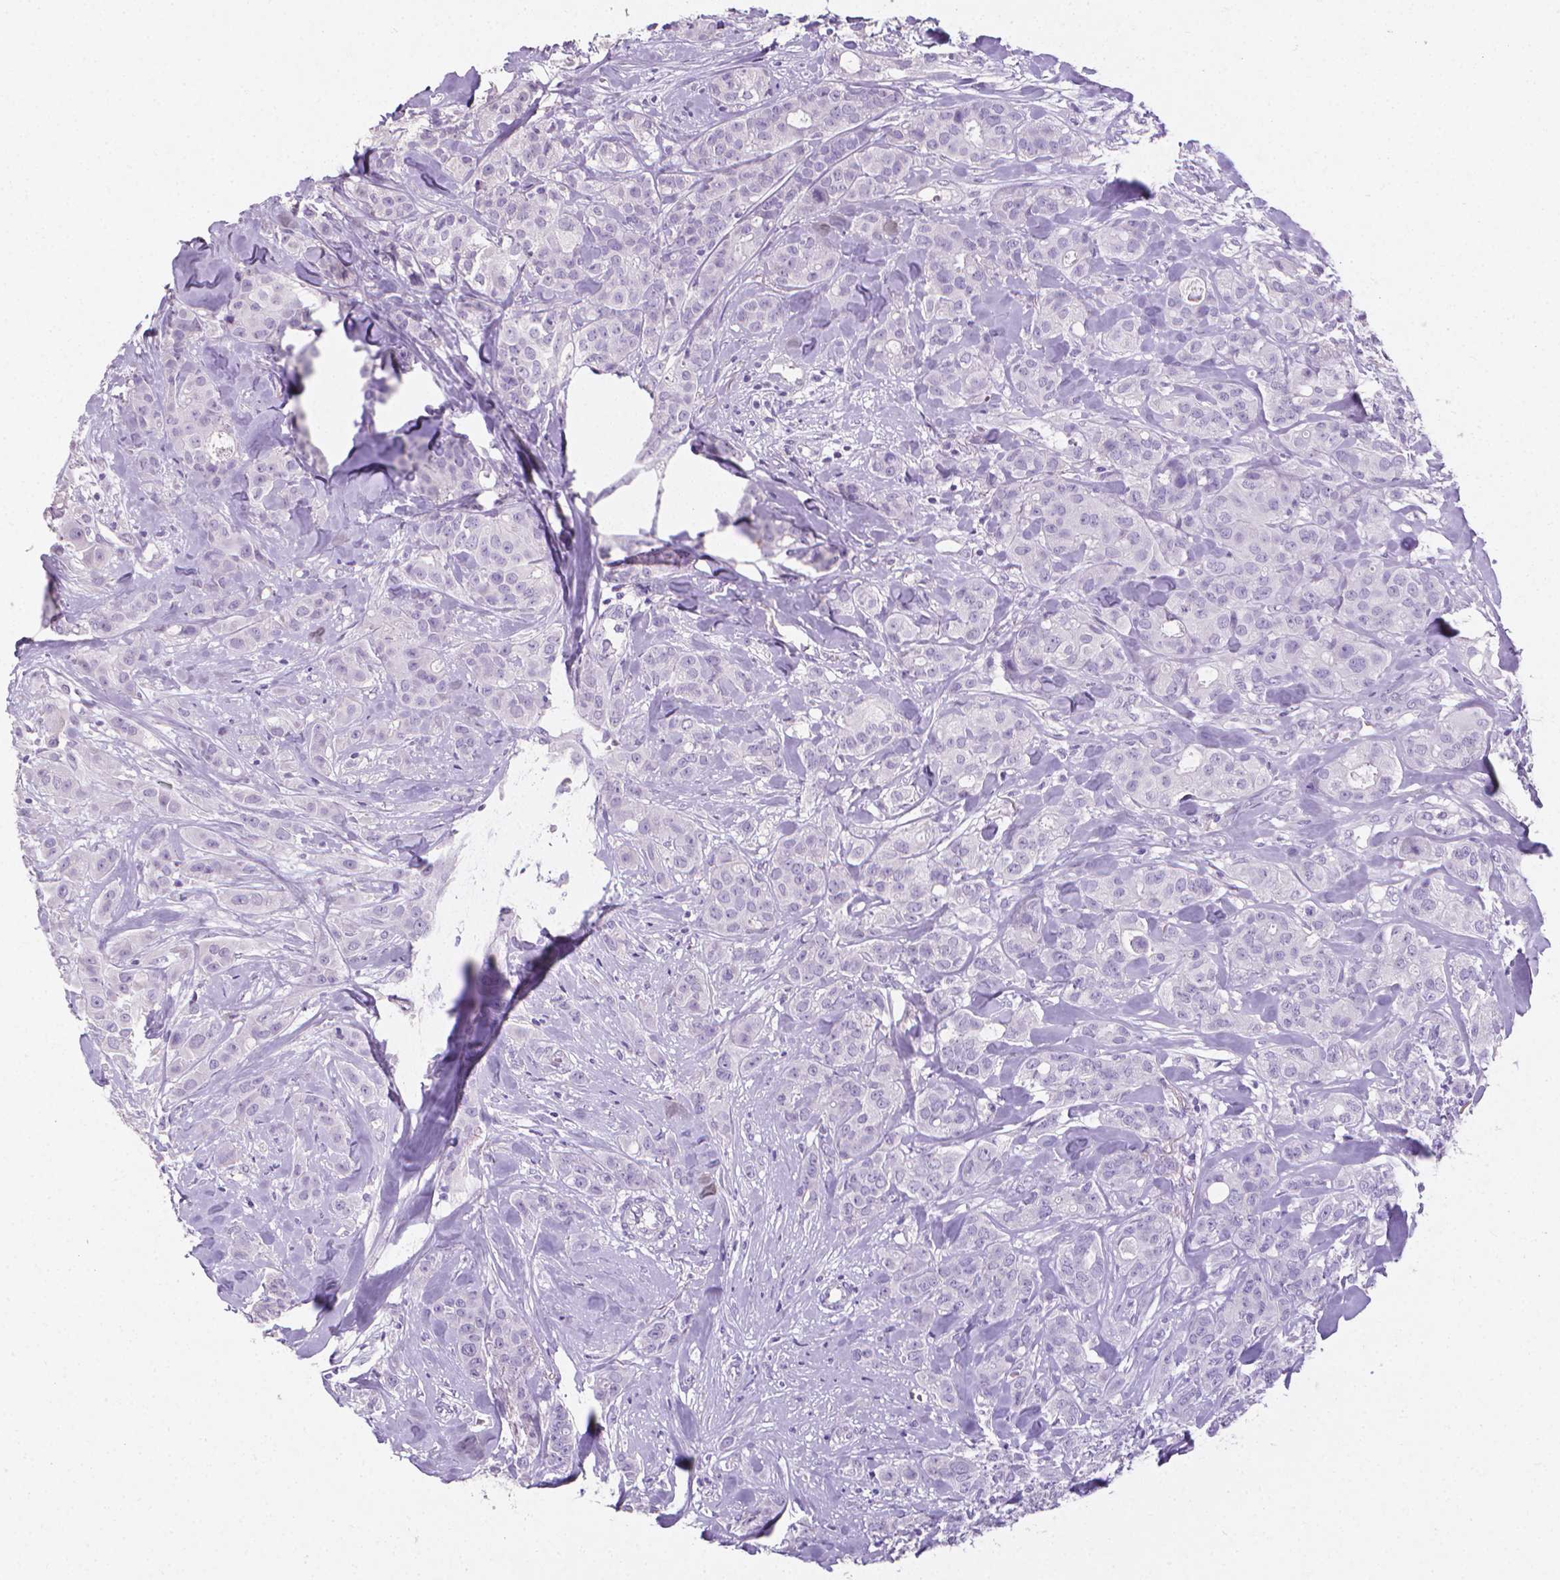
{"staining": {"intensity": "negative", "quantity": "none", "location": "none"}, "tissue": "breast cancer", "cell_type": "Tumor cells", "image_type": "cancer", "snomed": [{"axis": "morphology", "description": "Duct carcinoma"}, {"axis": "topography", "description": "Breast"}], "caption": "This is a histopathology image of IHC staining of breast infiltrating ductal carcinoma, which shows no positivity in tumor cells.", "gene": "XPNPEP2", "patient": {"sex": "female", "age": 43}}